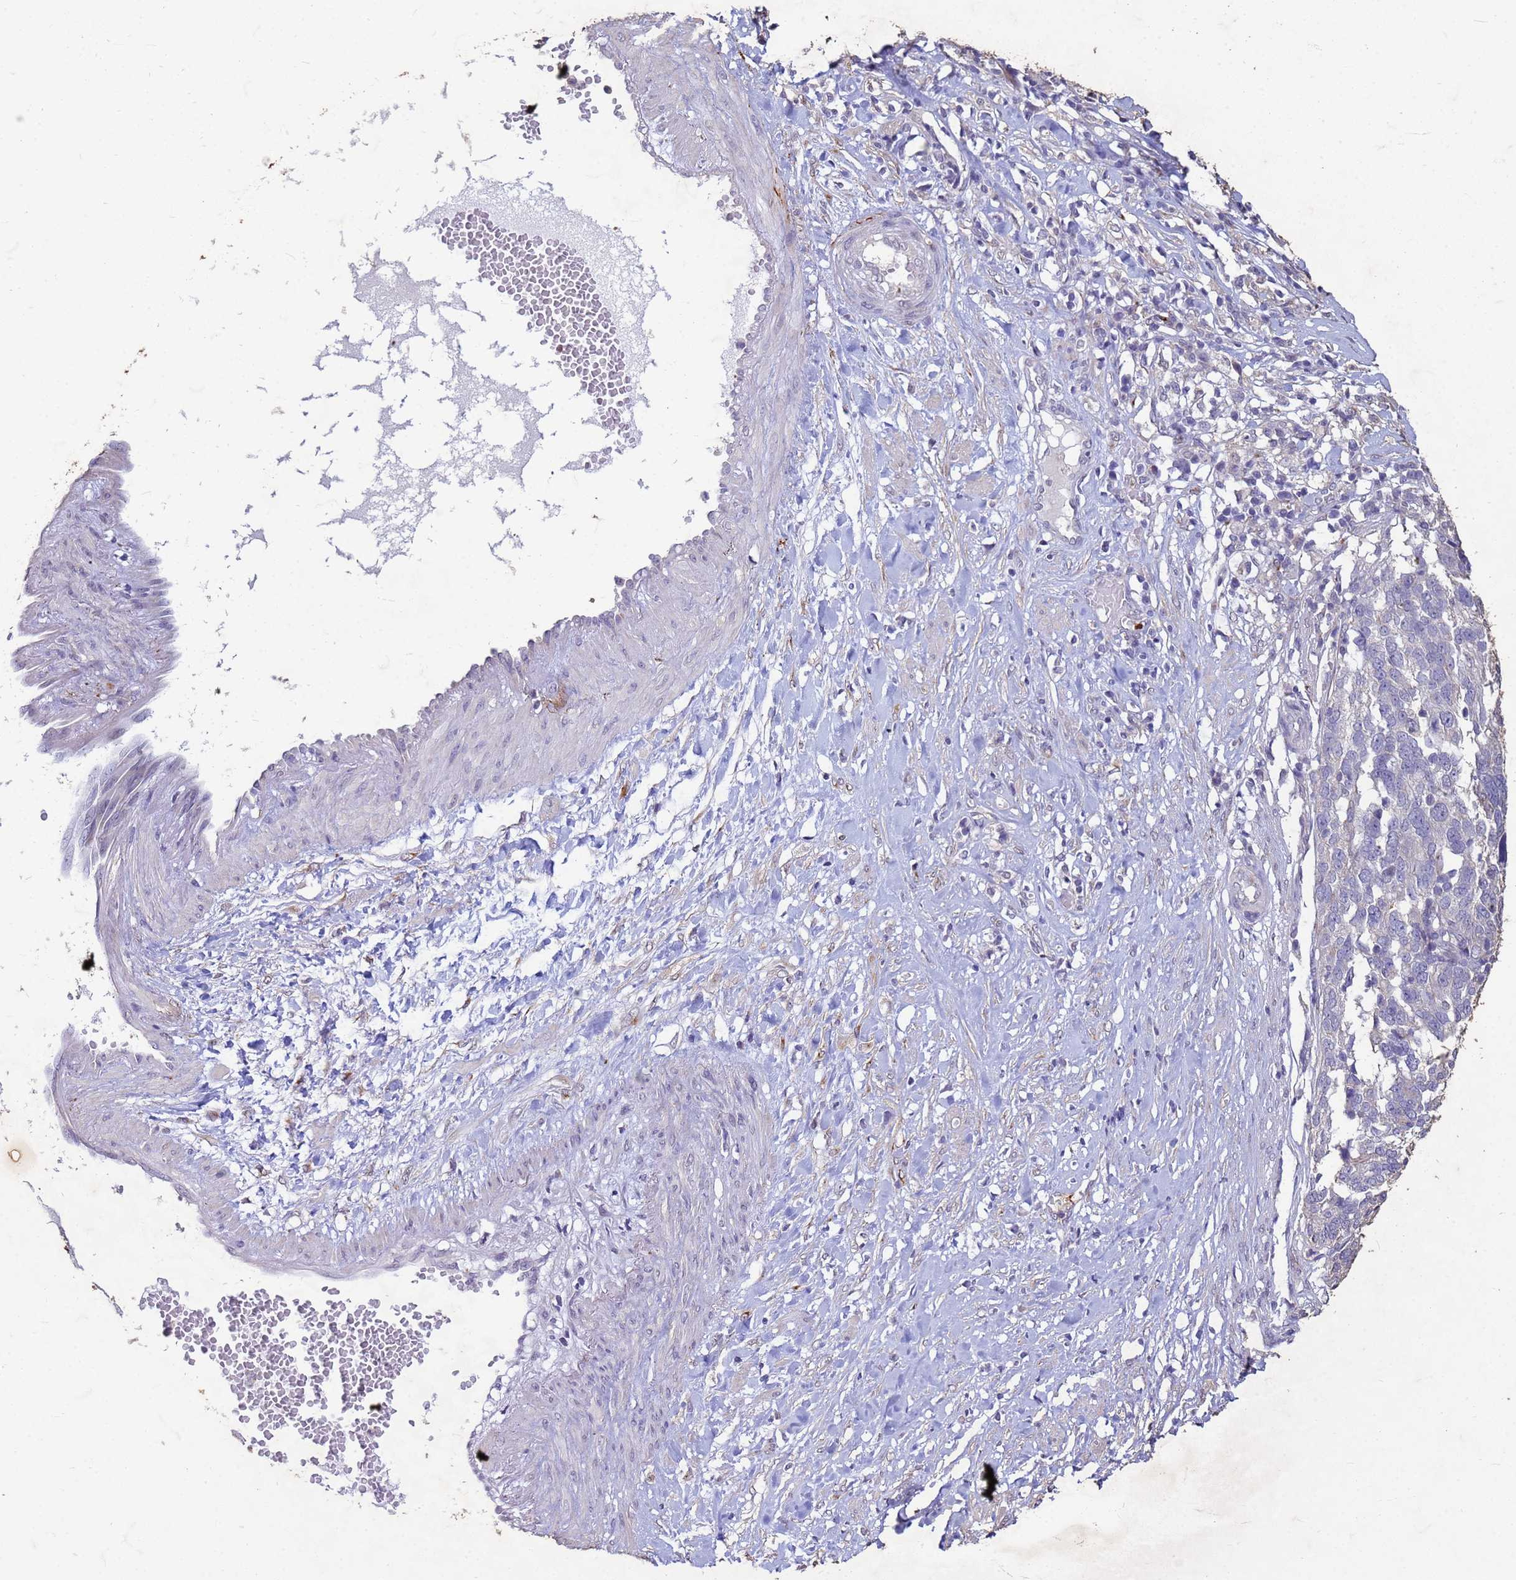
{"staining": {"intensity": "negative", "quantity": "none", "location": "none"}, "tissue": "ovarian cancer", "cell_type": "Tumor cells", "image_type": "cancer", "snomed": [{"axis": "morphology", "description": "Cystadenocarcinoma, serous, NOS"}, {"axis": "topography", "description": "Ovary"}], "caption": "The image displays no staining of tumor cells in ovarian serous cystadenocarcinoma.", "gene": "SLC25A15", "patient": {"sex": "female", "age": 59}}